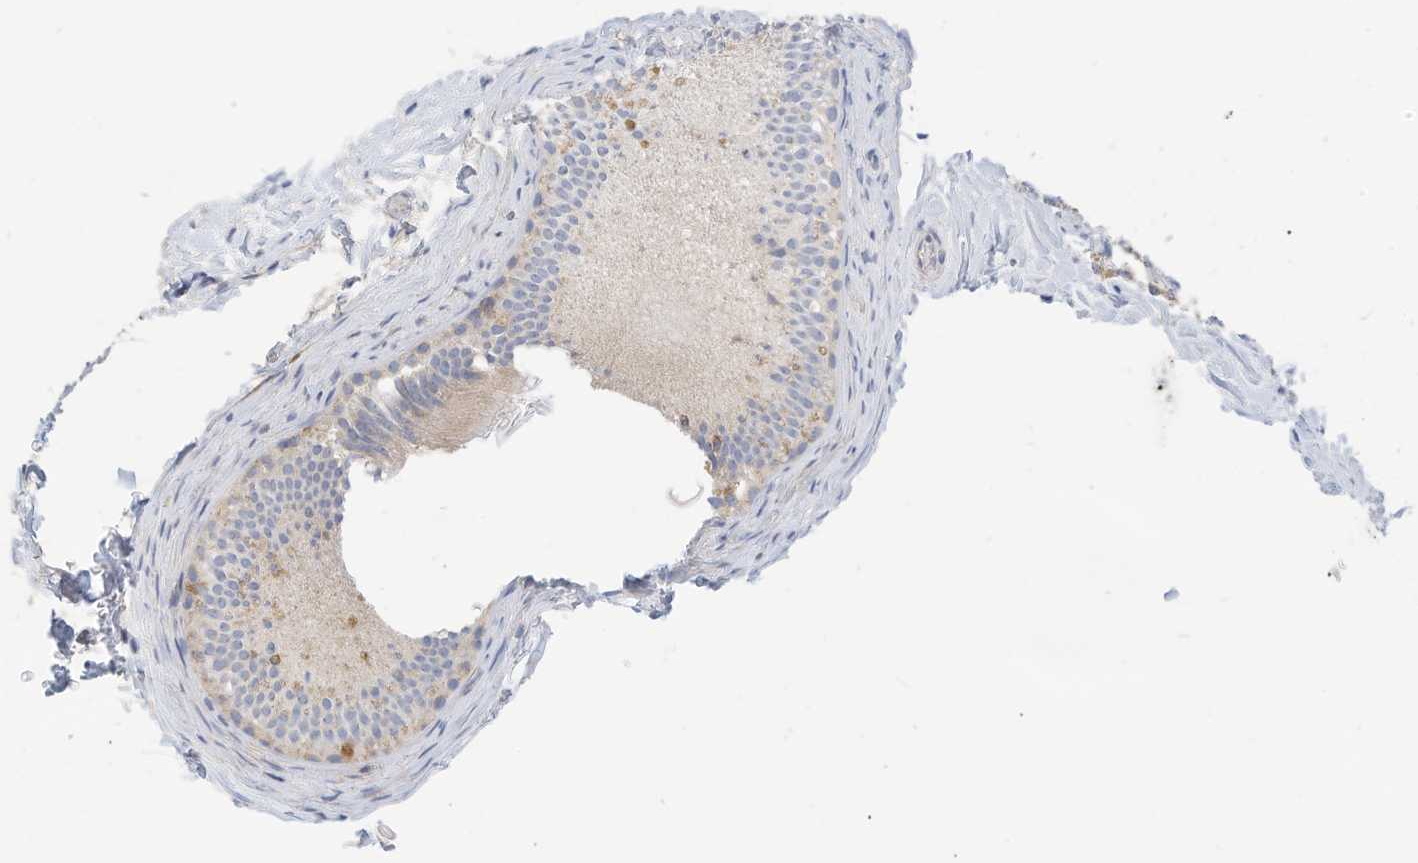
{"staining": {"intensity": "moderate", "quantity": "<25%", "location": "cytoplasmic/membranous"}, "tissue": "epididymis", "cell_type": "Glandular cells", "image_type": "normal", "snomed": [{"axis": "morphology", "description": "Normal tissue, NOS"}, {"axis": "topography", "description": "Epididymis"}], "caption": "Epididymis stained with DAB (3,3'-diaminobenzidine) immunohistochemistry (IHC) exhibits low levels of moderate cytoplasmic/membranous positivity in approximately <25% of glandular cells.", "gene": "RHOH", "patient": {"sex": "male", "age": 50}}